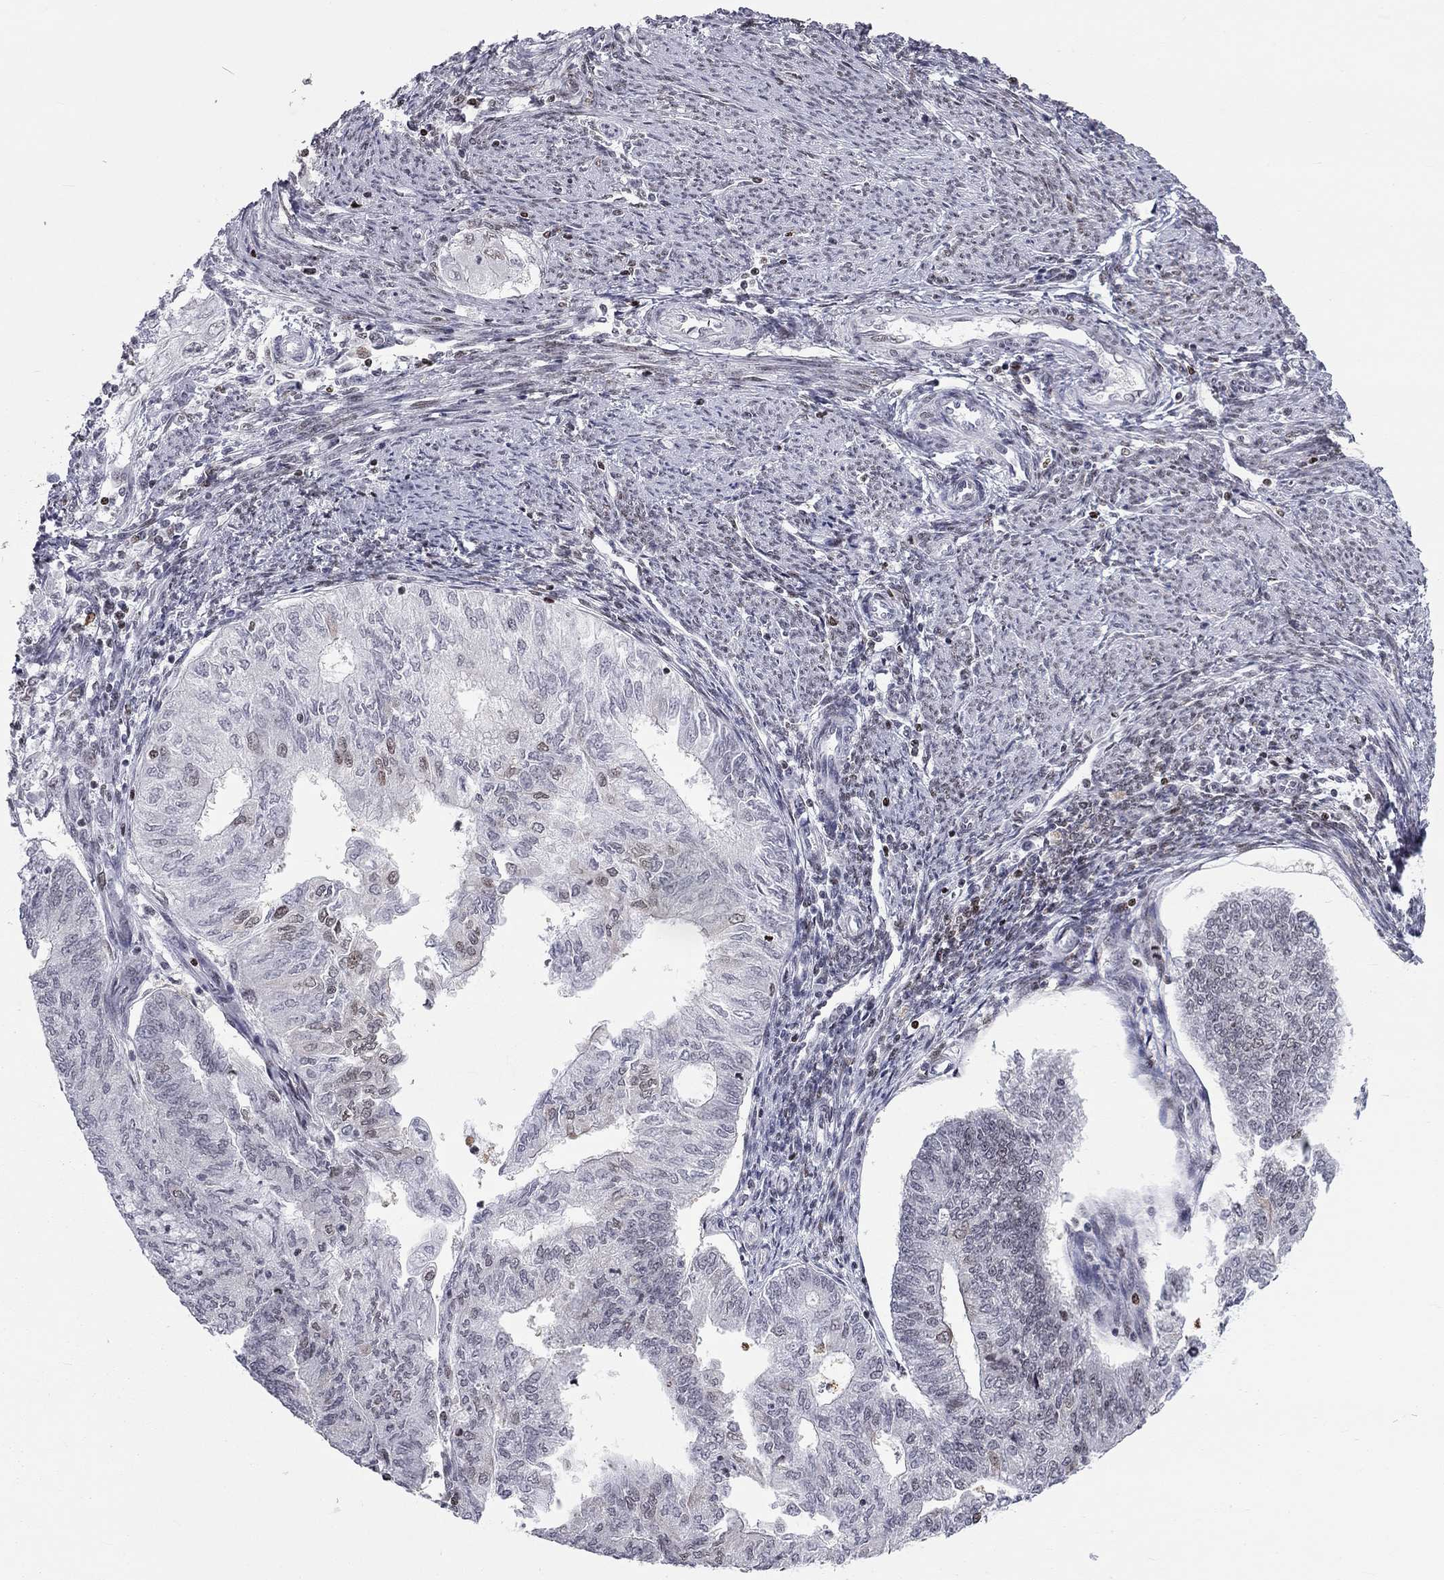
{"staining": {"intensity": "weak", "quantity": "<25%", "location": "nuclear"}, "tissue": "endometrial cancer", "cell_type": "Tumor cells", "image_type": "cancer", "snomed": [{"axis": "morphology", "description": "Adenocarcinoma, NOS"}, {"axis": "topography", "description": "Endometrium"}], "caption": "Immunohistochemistry (IHC) photomicrograph of neoplastic tissue: human endometrial cancer (adenocarcinoma) stained with DAB exhibits no significant protein staining in tumor cells.", "gene": "H2AX", "patient": {"sex": "female", "age": 59}}